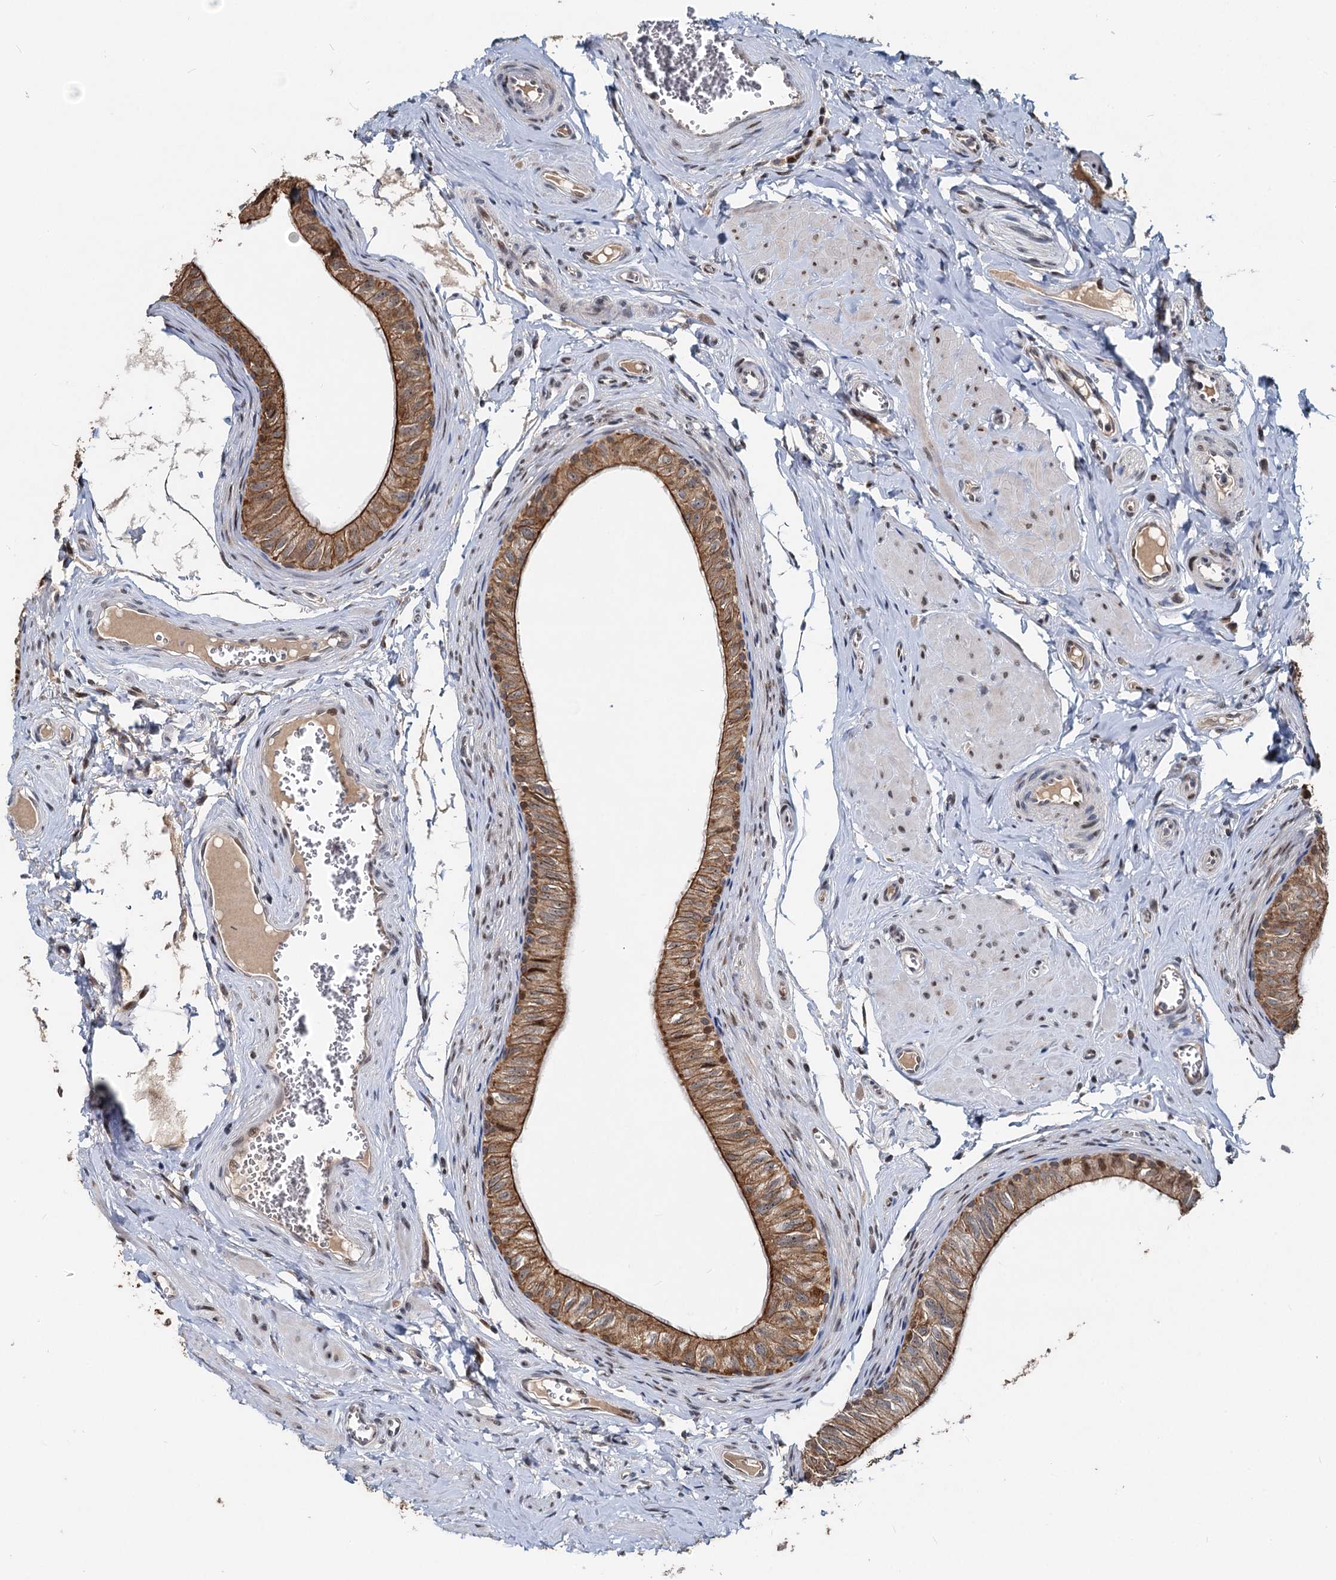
{"staining": {"intensity": "moderate", "quantity": ">75%", "location": "cytoplasmic/membranous"}, "tissue": "epididymis", "cell_type": "Glandular cells", "image_type": "normal", "snomed": [{"axis": "morphology", "description": "Normal tissue, NOS"}, {"axis": "topography", "description": "Epididymis"}], "caption": "Epididymis was stained to show a protein in brown. There is medium levels of moderate cytoplasmic/membranous staining in approximately >75% of glandular cells. (brown staining indicates protein expression, while blue staining denotes nuclei).", "gene": "RITA1", "patient": {"sex": "male", "age": 42}}